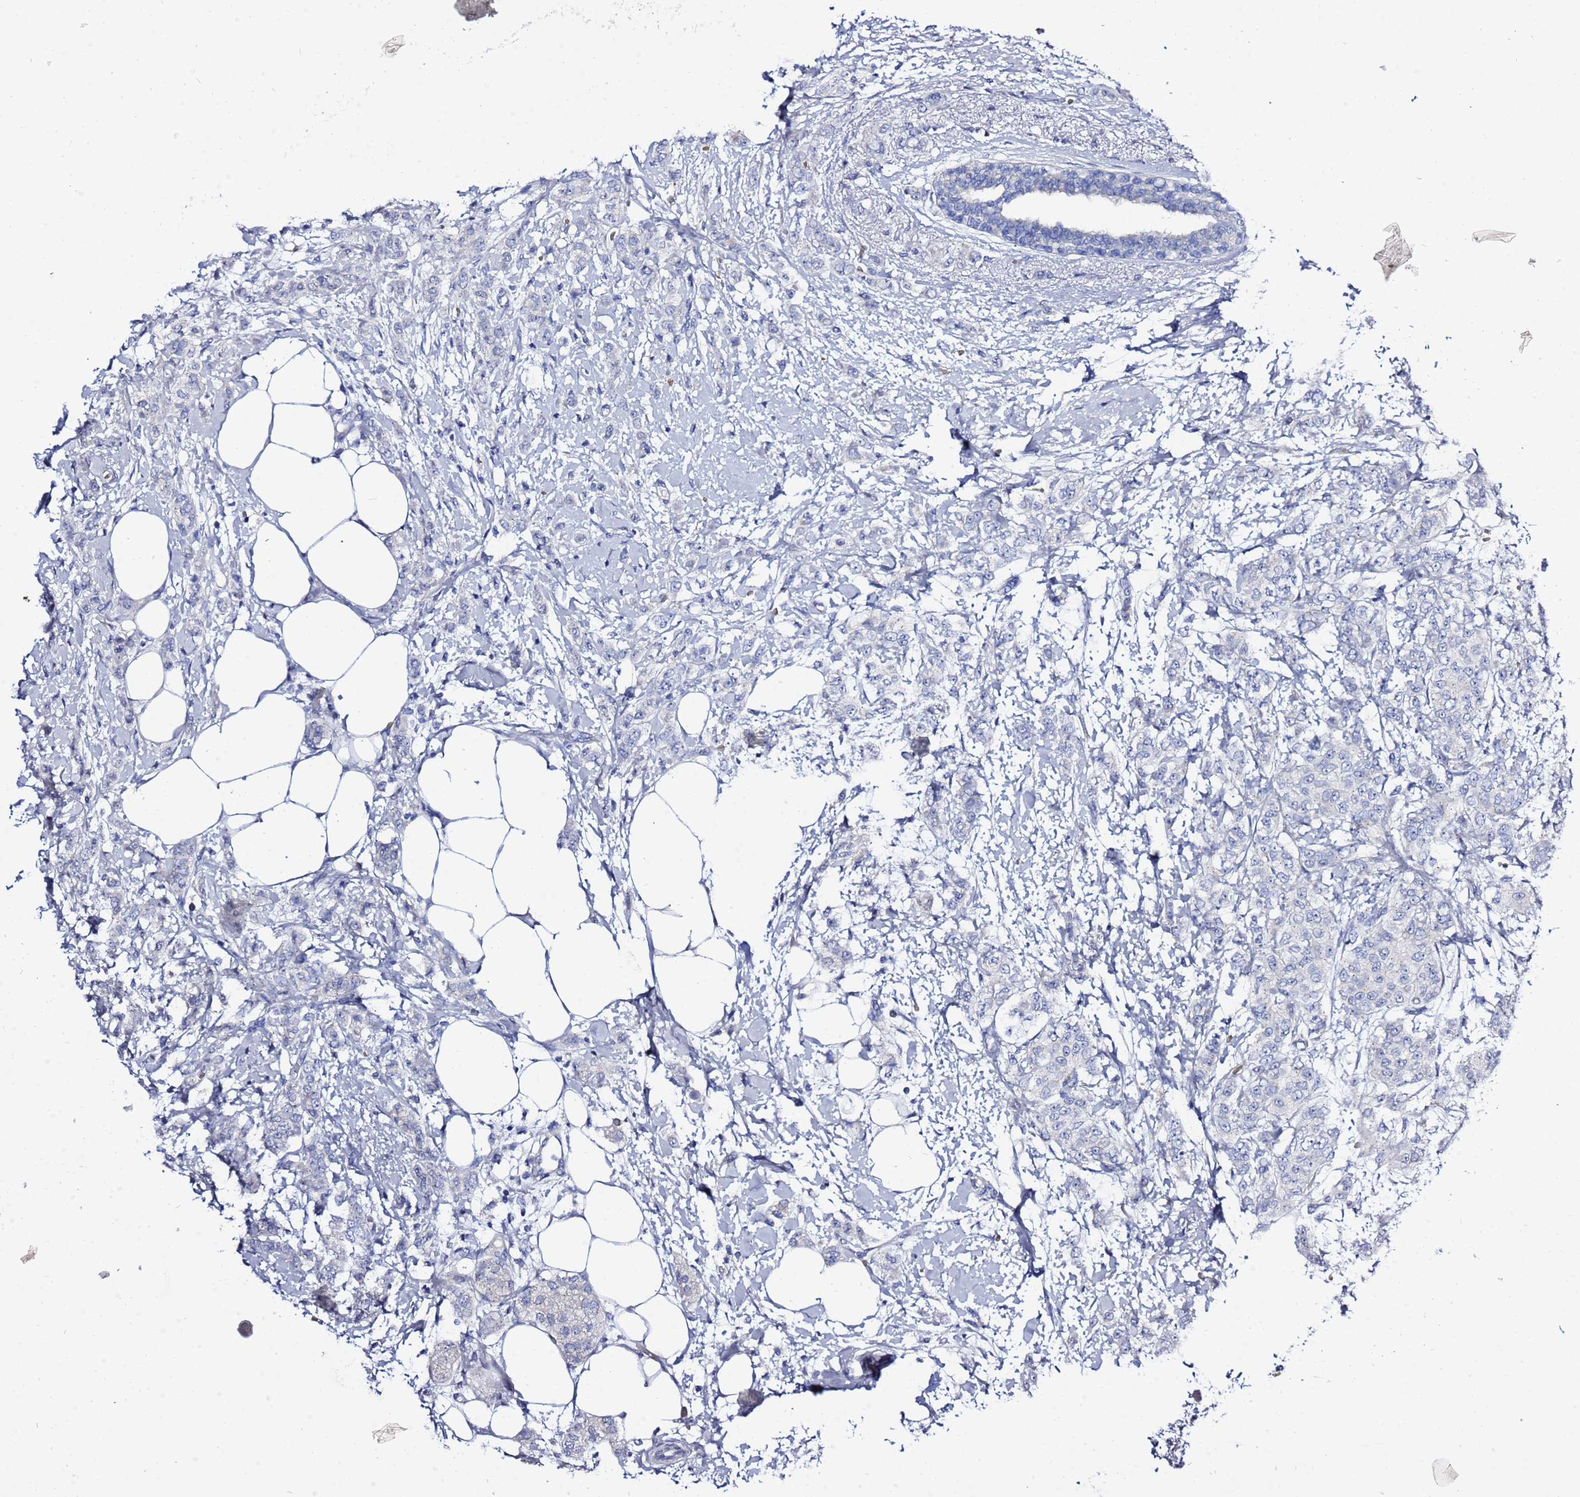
{"staining": {"intensity": "negative", "quantity": "none", "location": "none"}, "tissue": "breast cancer", "cell_type": "Tumor cells", "image_type": "cancer", "snomed": [{"axis": "morphology", "description": "Duct carcinoma"}, {"axis": "topography", "description": "Breast"}], "caption": "Breast cancer (intraductal carcinoma) was stained to show a protein in brown. There is no significant expression in tumor cells. (DAB (3,3'-diaminobenzidine) immunohistochemistry (IHC) visualized using brightfield microscopy, high magnification).", "gene": "USP18", "patient": {"sex": "female", "age": 72}}